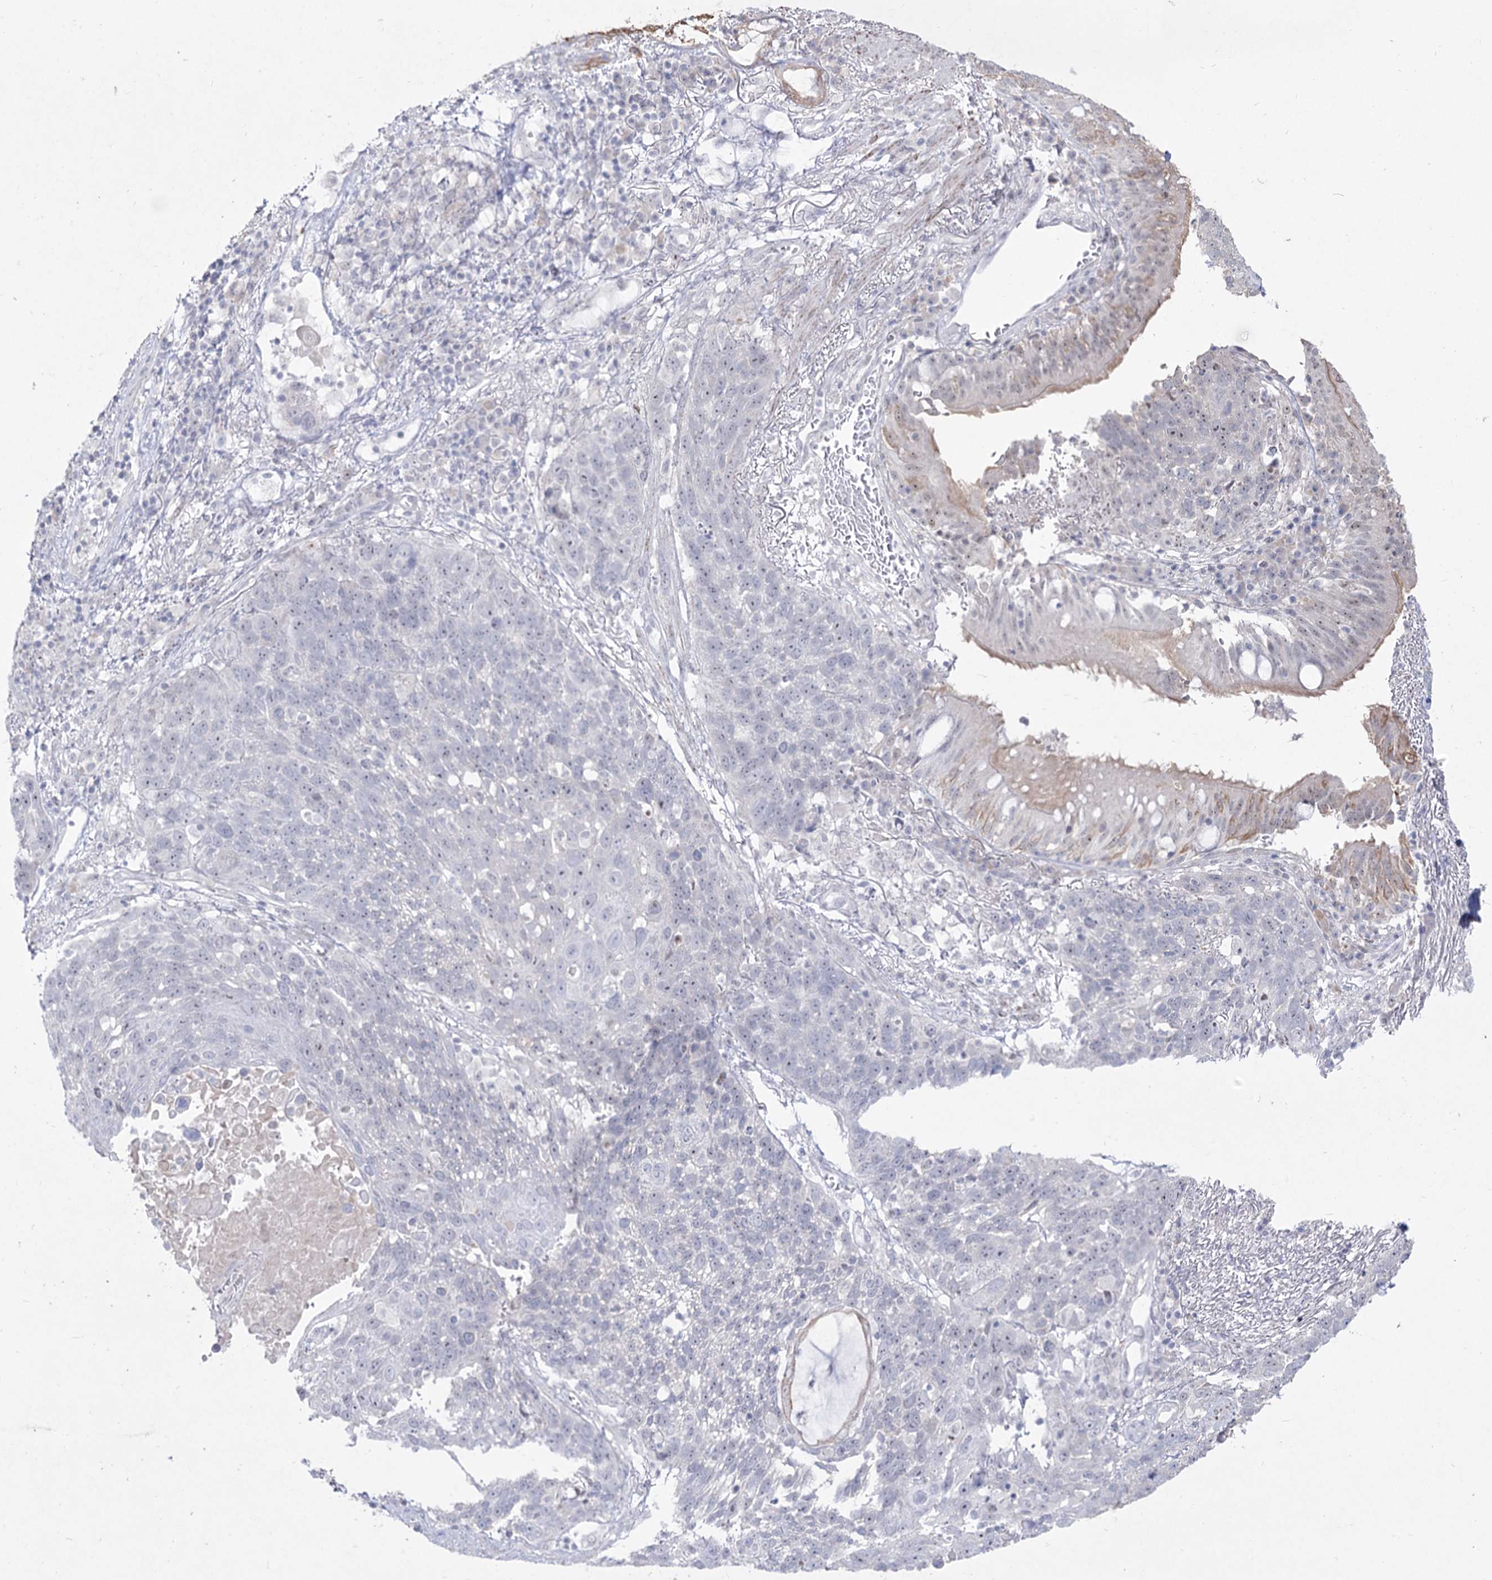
{"staining": {"intensity": "negative", "quantity": "none", "location": "none"}, "tissue": "lung cancer", "cell_type": "Tumor cells", "image_type": "cancer", "snomed": [{"axis": "morphology", "description": "Squamous cell carcinoma, NOS"}, {"axis": "topography", "description": "Lung"}], "caption": "An immunohistochemistry (IHC) image of lung cancer is shown. There is no staining in tumor cells of lung cancer.", "gene": "DDX50", "patient": {"sex": "male", "age": 66}}